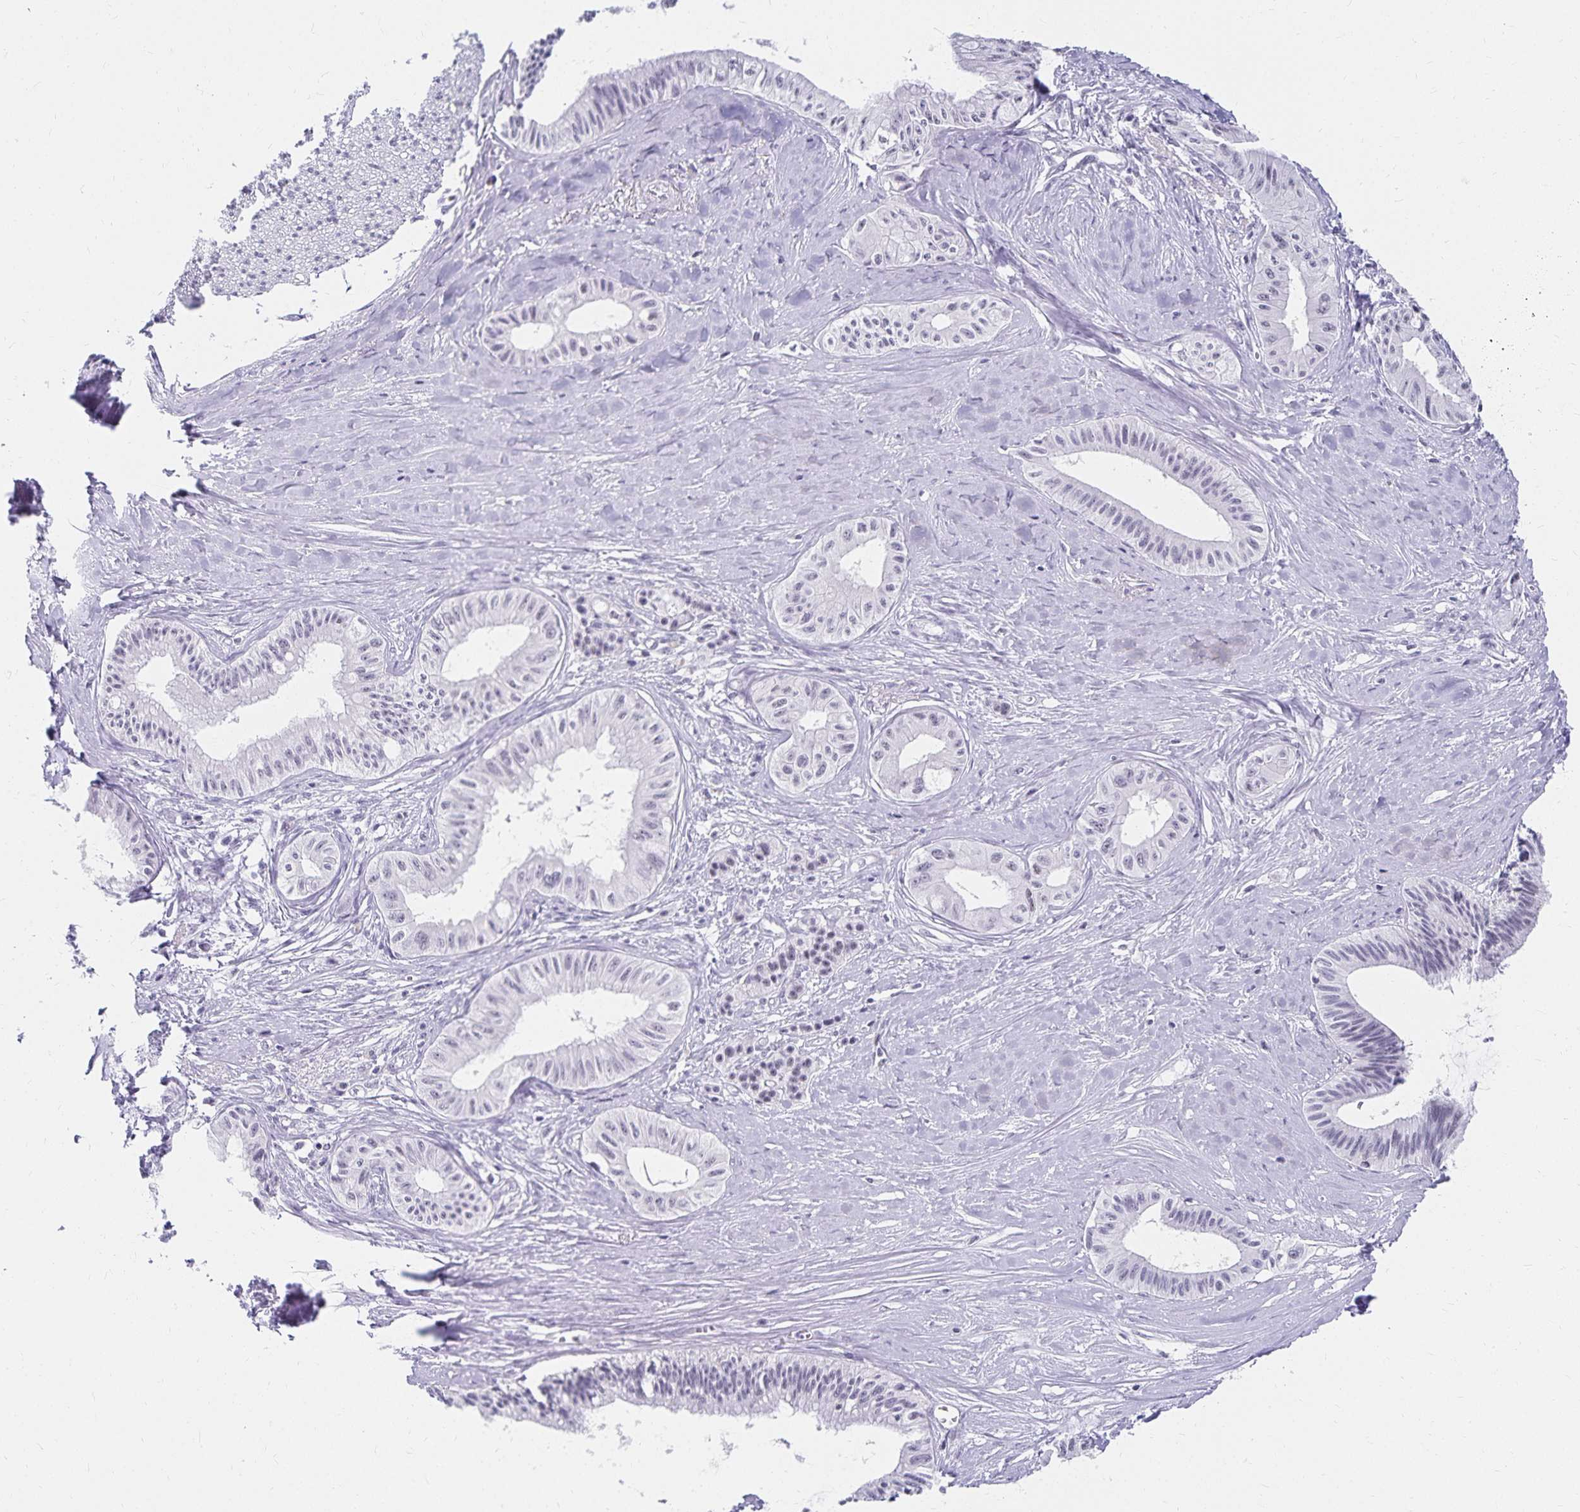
{"staining": {"intensity": "negative", "quantity": "none", "location": "none"}, "tissue": "pancreatic cancer", "cell_type": "Tumor cells", "image_type": "cancer", "snomed": [{"axis": "morphology", "description": "Adenocarcinoma, NOS"}, {"axis": "topography", "description": "Pancreas"}], "caption": "The IHC micrograph has no significant staining in tumor cells of adenocarcinoma (pancreatic) tissue.", "gene": "C20orf85", "patient": {"sex": "male", "age": 71}}